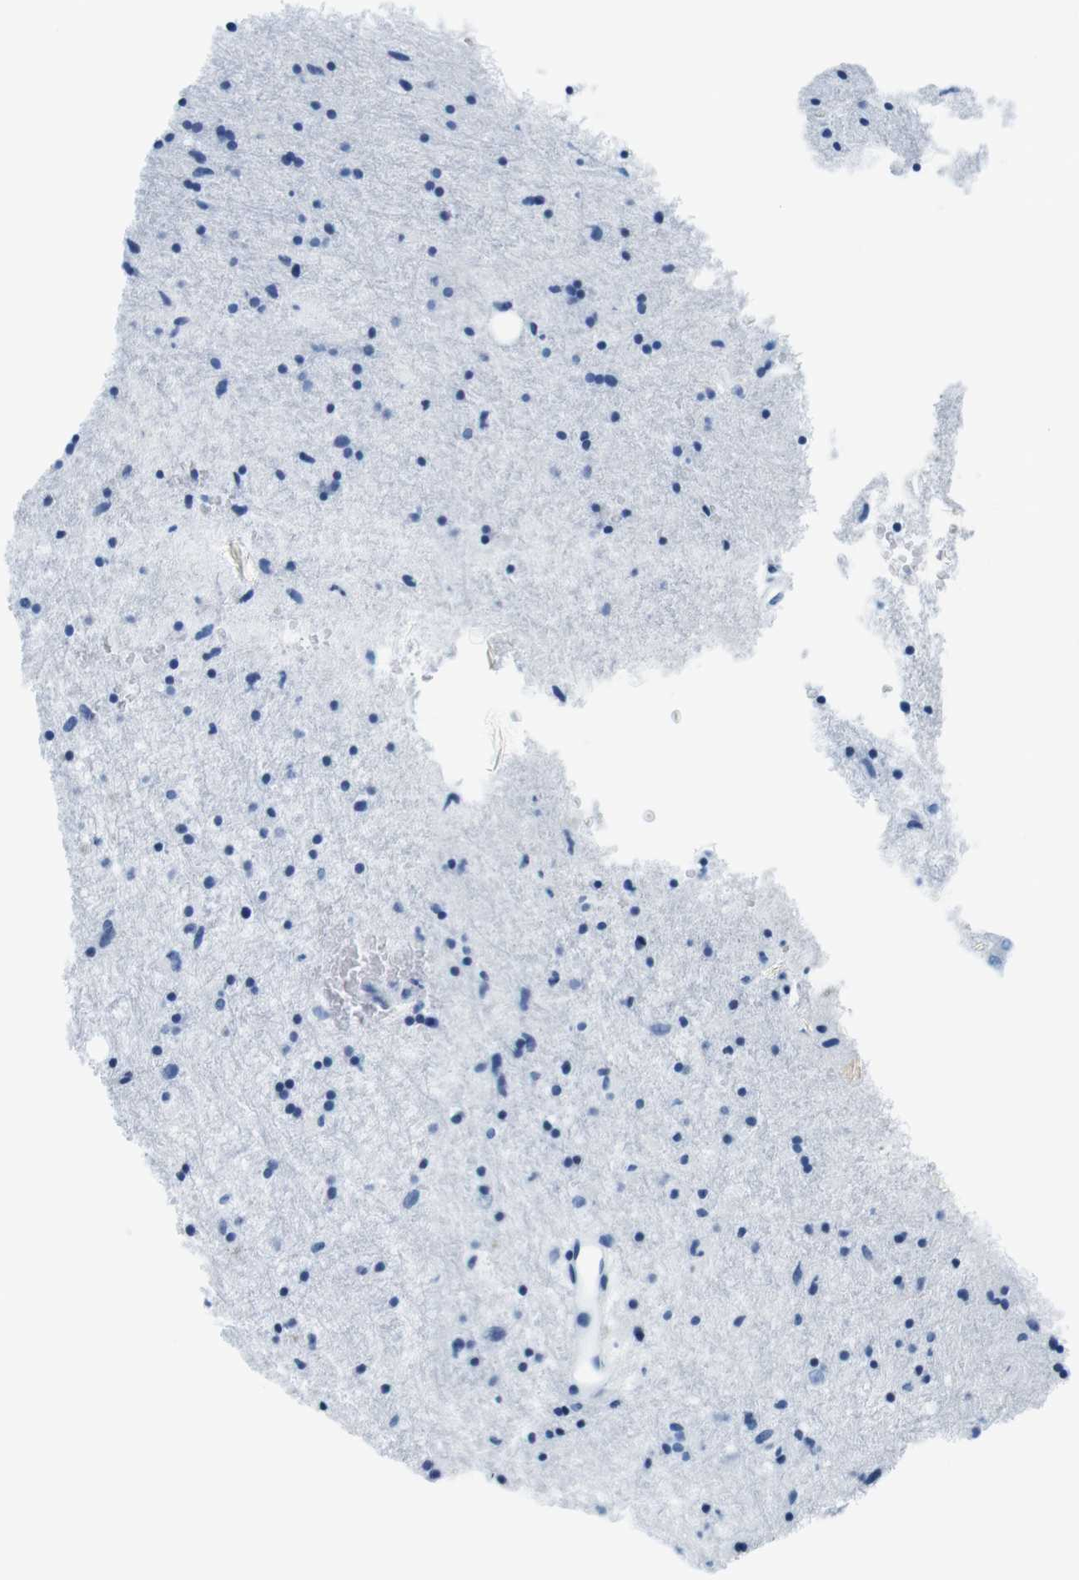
{"staining": {"intensity": "negative", "quantity": "none", "location": "none"}, "tissue": "glioma", "cell_type": "Tumor cells", "image_type": "cancer", "snomed": [{"axis": "morphology", "description": "Glioma, malignant, Low grade"}, {"axis": "topography", "description": "Brain"}], "caption": "Micrograph shows no protein expression in tumor cells of malignant glioma (low-grade) tissue.", "gene": "ELANE", "patient": {"sex": "male", "age": 77}}